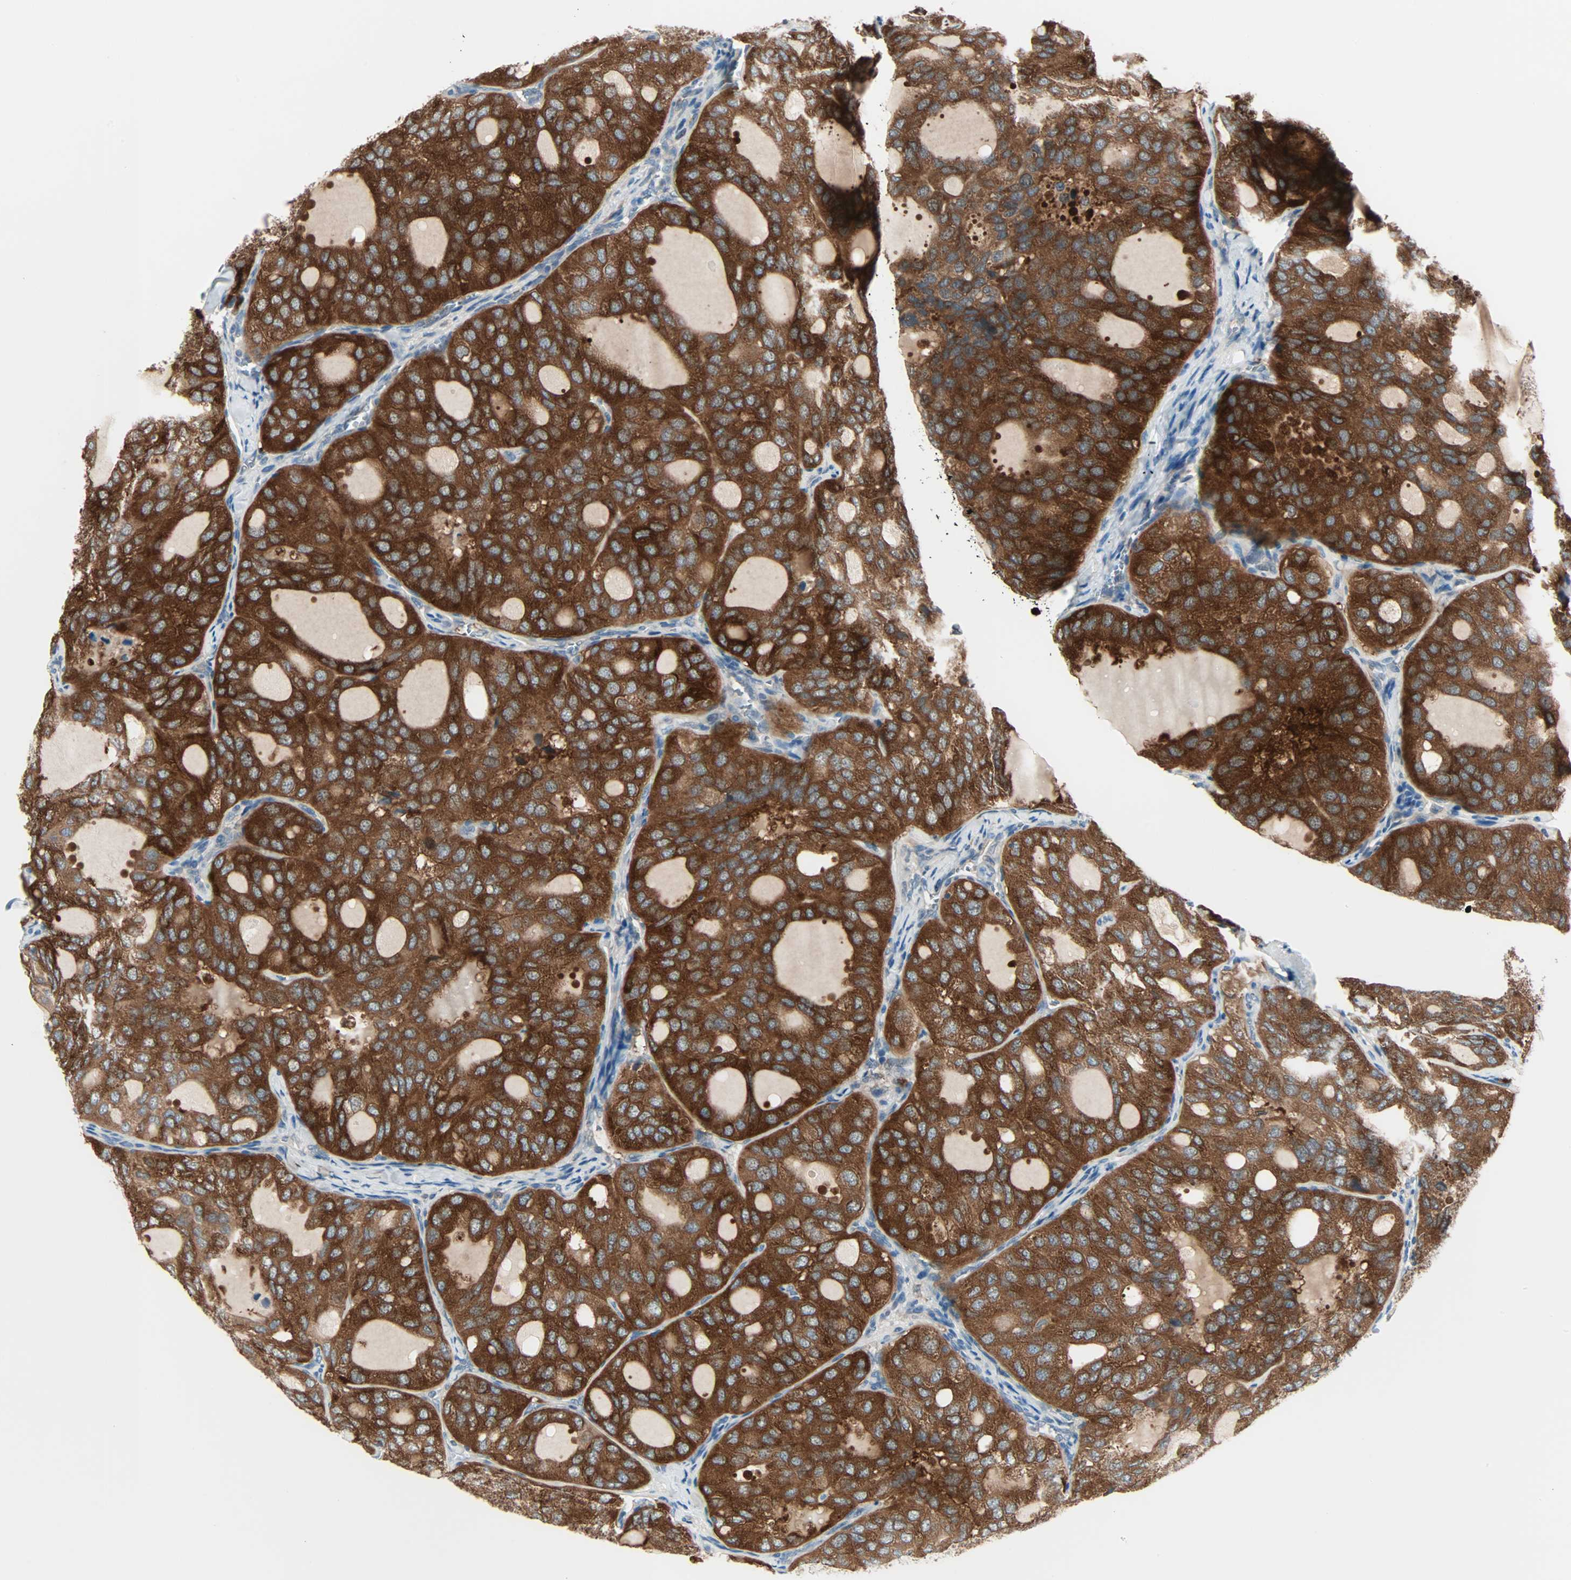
{"staining": {"intensity": "strong", "quantity": ">75%", "location": "cytoplasmic/membranous"}, "tissue": "thyroid cancer", "cell_type": "Tumor cells", "image_type": "cancer", "snomed": [{"axis": "morphology", "description": "Follicular adenoma carcinoma, NOS"}, {"axis": "topography", "description": "Thyroid gland"}], "caption": "Thyroid cancer (follicular adenoma carcinoma) stained with a brown dye demonstrates strong cytoplasmic/membranous positive staining in about >75% of tumor cells.", "gene": "SMIM8", "patient": {"sex": "male", "age": 75}}